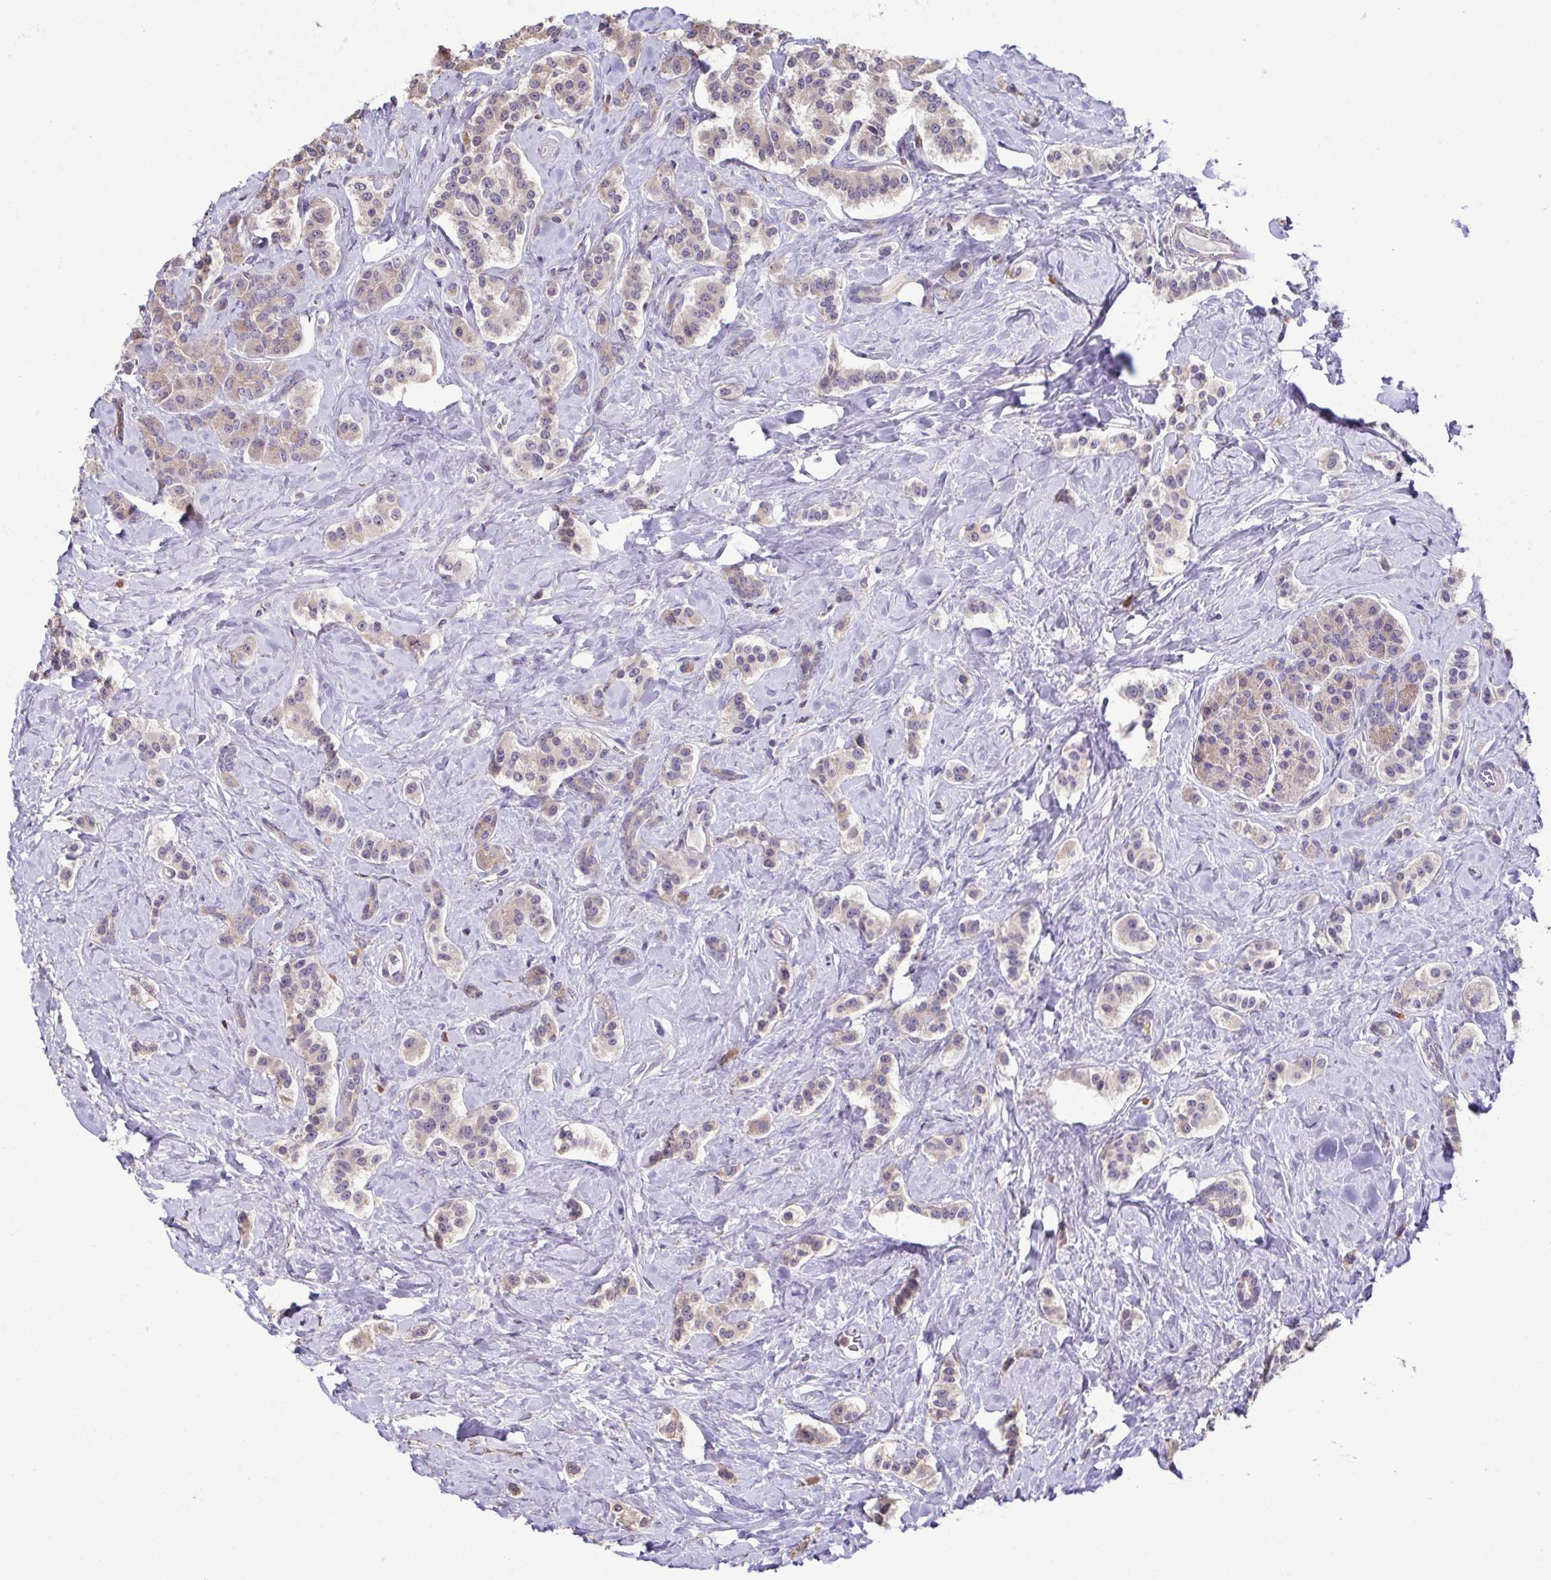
{"staining": {"intensity": "weak", "quantity": "25%-75%", "location": "cytoplasmic/membranous"}, "tissue": "carcinoid", "cell_type": "Tumor cells", "image_type": "cancer", "snomed": [{"axis": "morphology", "description": "Normal tissue, NOS"}, {"axis": "morphology", "description": "Carcinoid, malignant, NOS"}, {"axis": "topography", "description": "Pancreas"}], "caption": "IHC histopathology image of carcinoid stained for a protein (brown), which displays low levels of weak cytoplasmic/membranous expression in approximately 25%-75% of tumor cells.", "gene": "ACTRT2", "patient": {"sex": "male", "age": 36}}